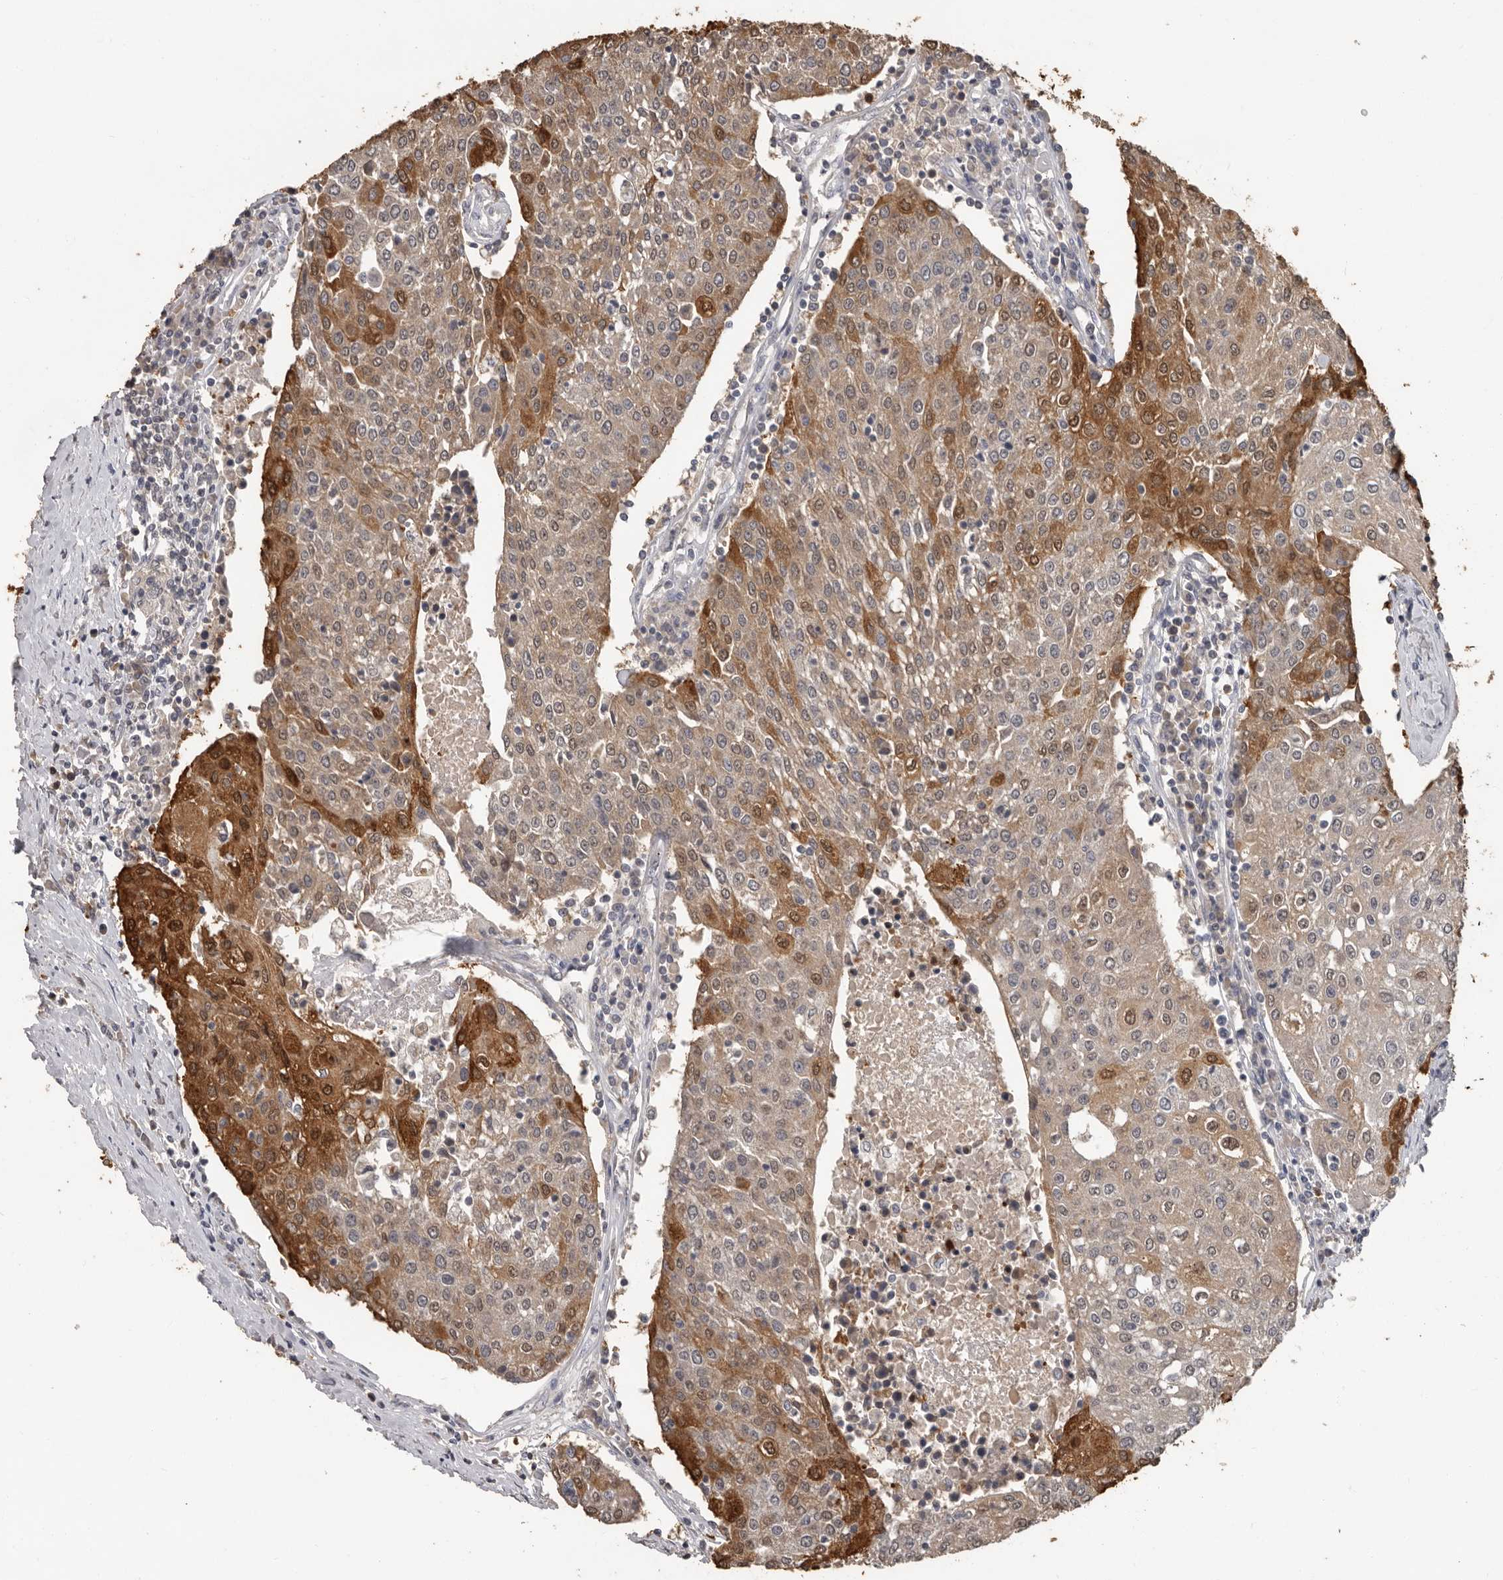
{"staining": {"intensity": "moderate", "quantity": "25%-75%", "location": "cytoplasmic/membranous,nuclear"}, "tissue": "urothelial cancer", "cell_type": "Tumor cells", "image_type": "cancer", "snomed": [{"axis": "morphology", "description": "Urothelial carcinoma, High grade"}, {"axis": "topography", "description": "Urinary bladder"}], "caption": "About 25%-75% of tumor cells in human high-grade urothelial carcinoma reveal moderate cytoplasmic/membranous and nuclear protein positivity as visualized by brown immunohistochemical staining.", "gene": "MTF1", "patient": {"sex": "female", "age": 85}}